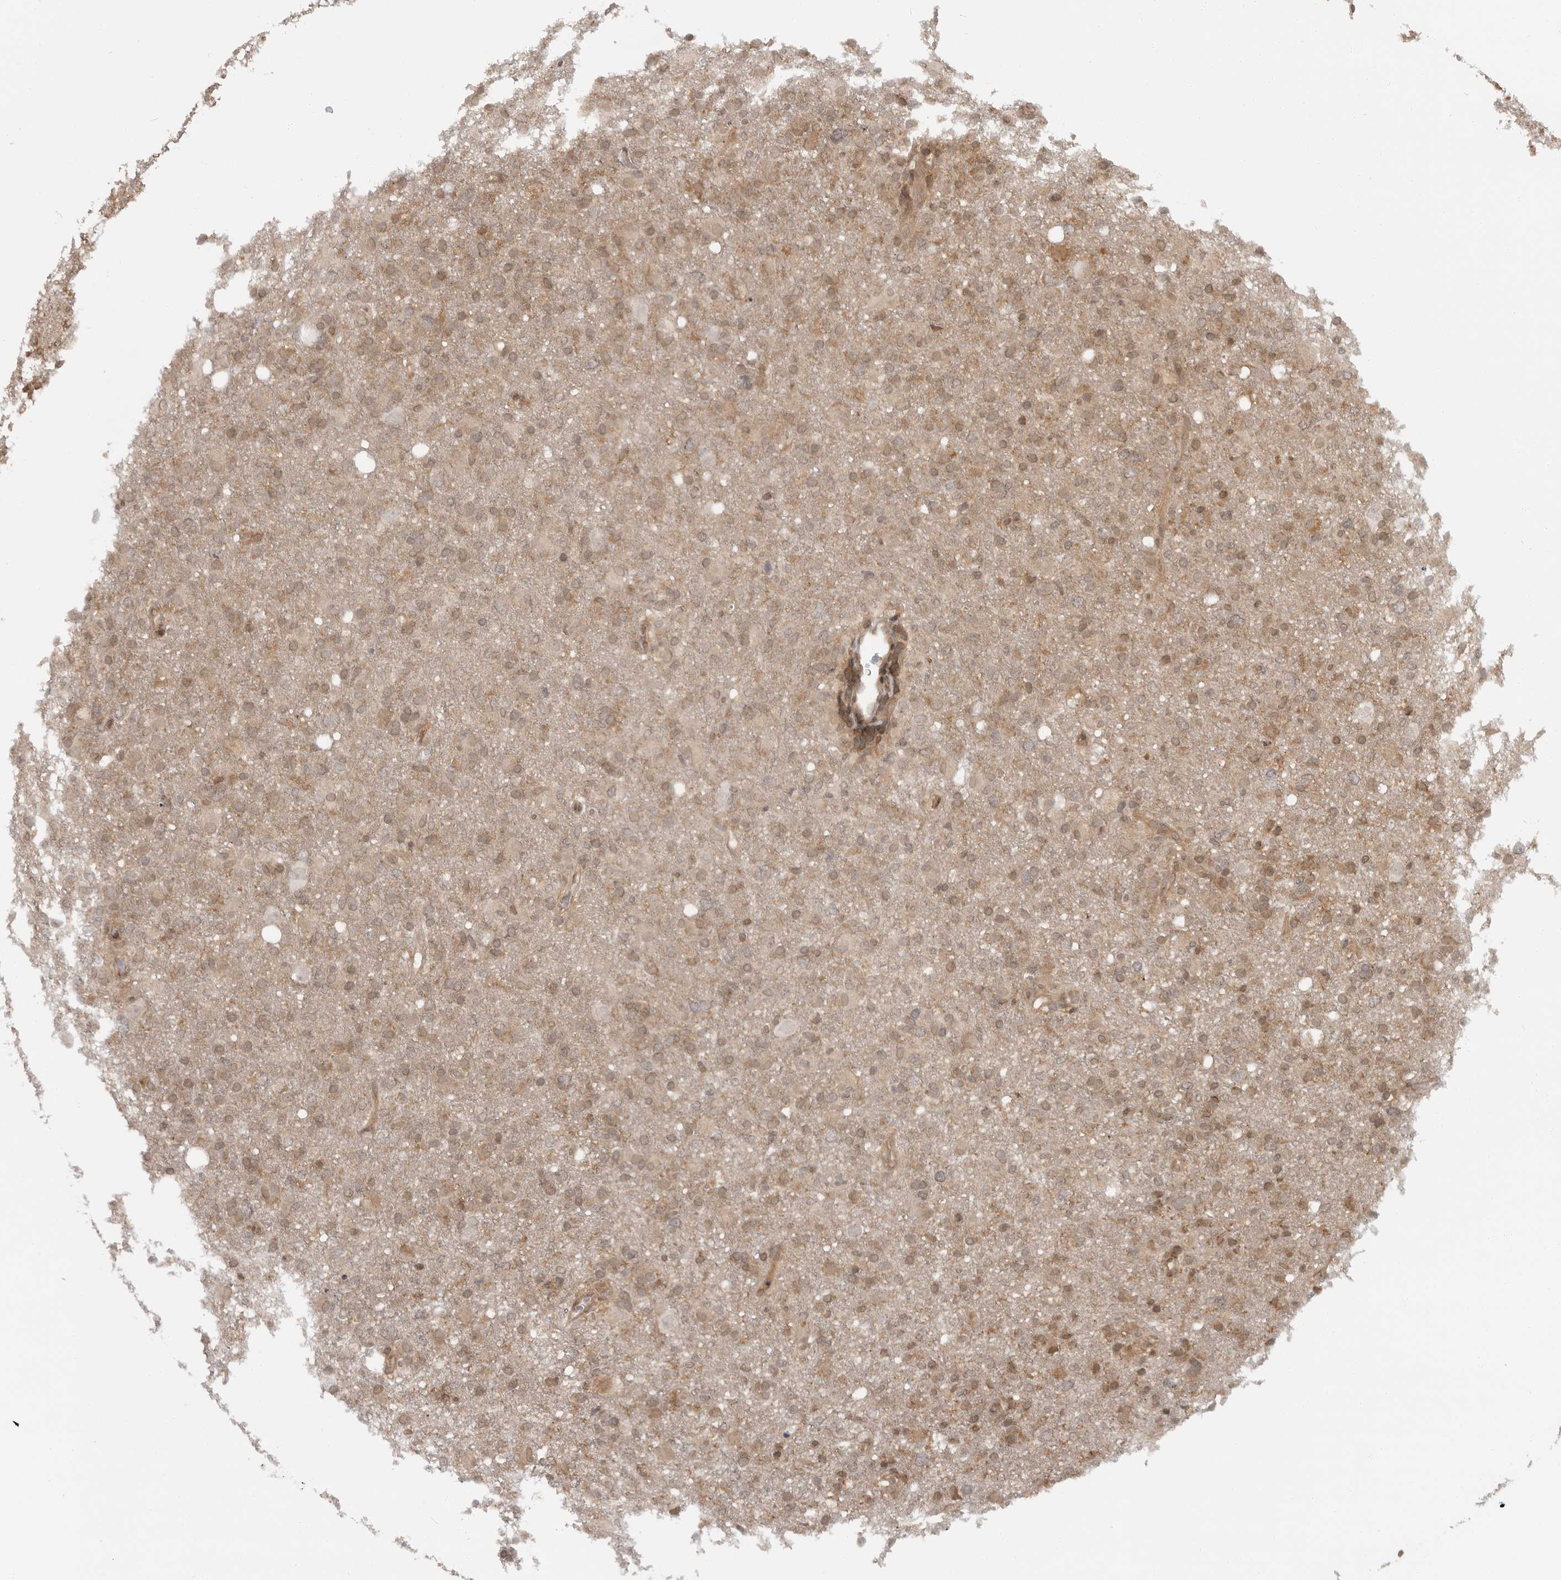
{"staining": {"intensity": "weak", "quantity": ">75%", "location": "cytoplasmic/membranous"}, "tissue": "glioma", "cell_type": "Tumor cells", "image_type": "cancer", "snomed": [{"axis": "morphology", "description": "Glioma, malignant, High grade"}, {"axis": "topography", "description": "Brain"}], "caption": "The immunohistochemical stain labels weak cytoplasmic/membranous expression in tumor cells of malignant glioma (high-grade) tissue.", "gene": "SZRD1", "patient": {"sex": "female", "age": 57}}